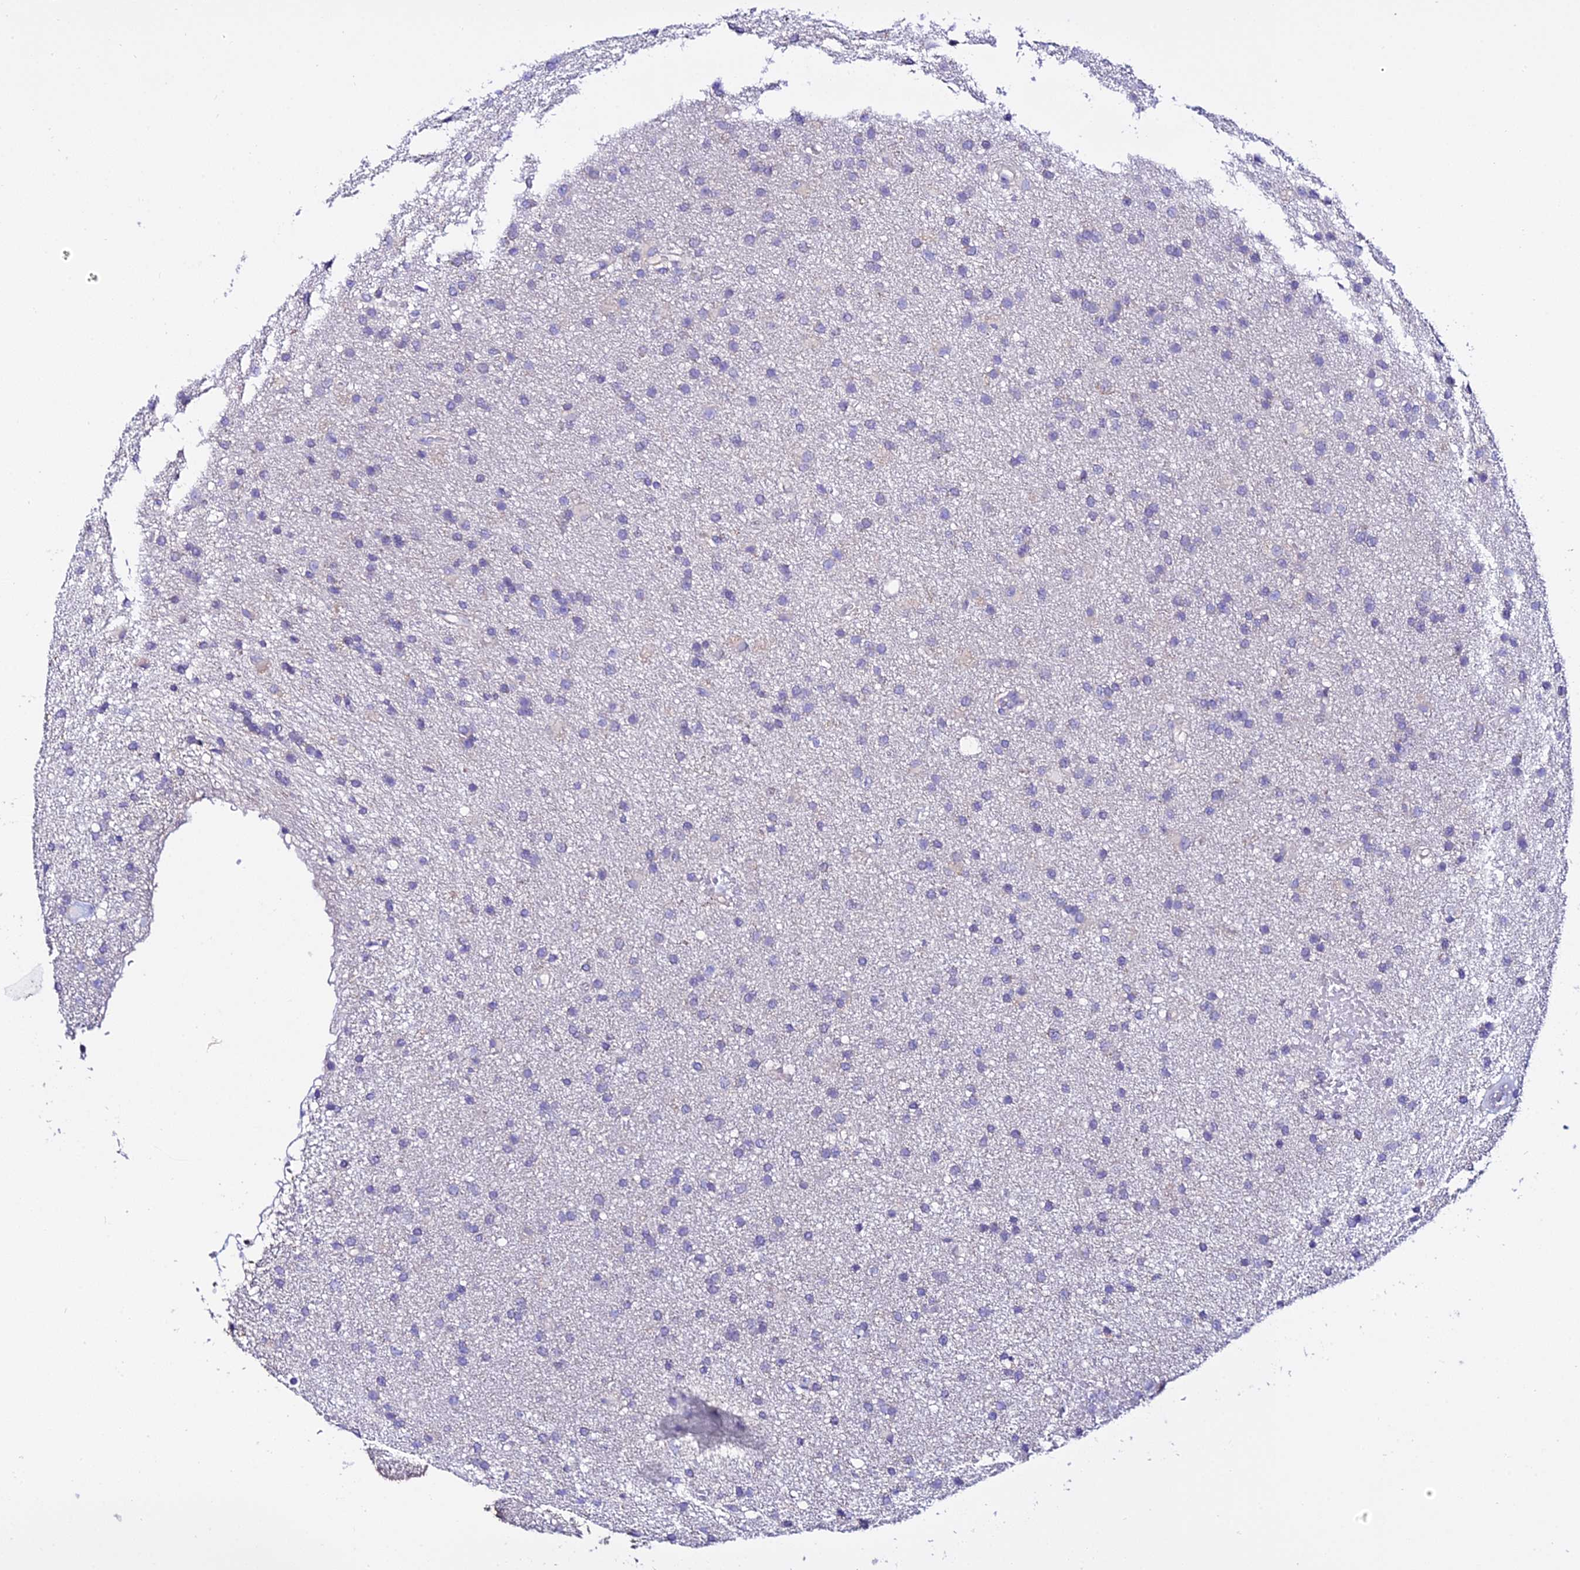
{"staining": {"intensity": "negative", "quantity": "none", "location": "none"}, "tissue": "glioma", "cell_type": "Tumor cells", "image_type": "cancer", "snomed": [{"axis": "morphology", "description": "Glioma, malignant, High grade"}, {"axis": "topography", "description": "Brain"}], "caption": "DAB immunohistochemical staining of human malignant glioma (high-grade) displays no significant staining in tumor cells.", "gene": "TMEM117", "patient": {"sex": "male", "age": 77}}